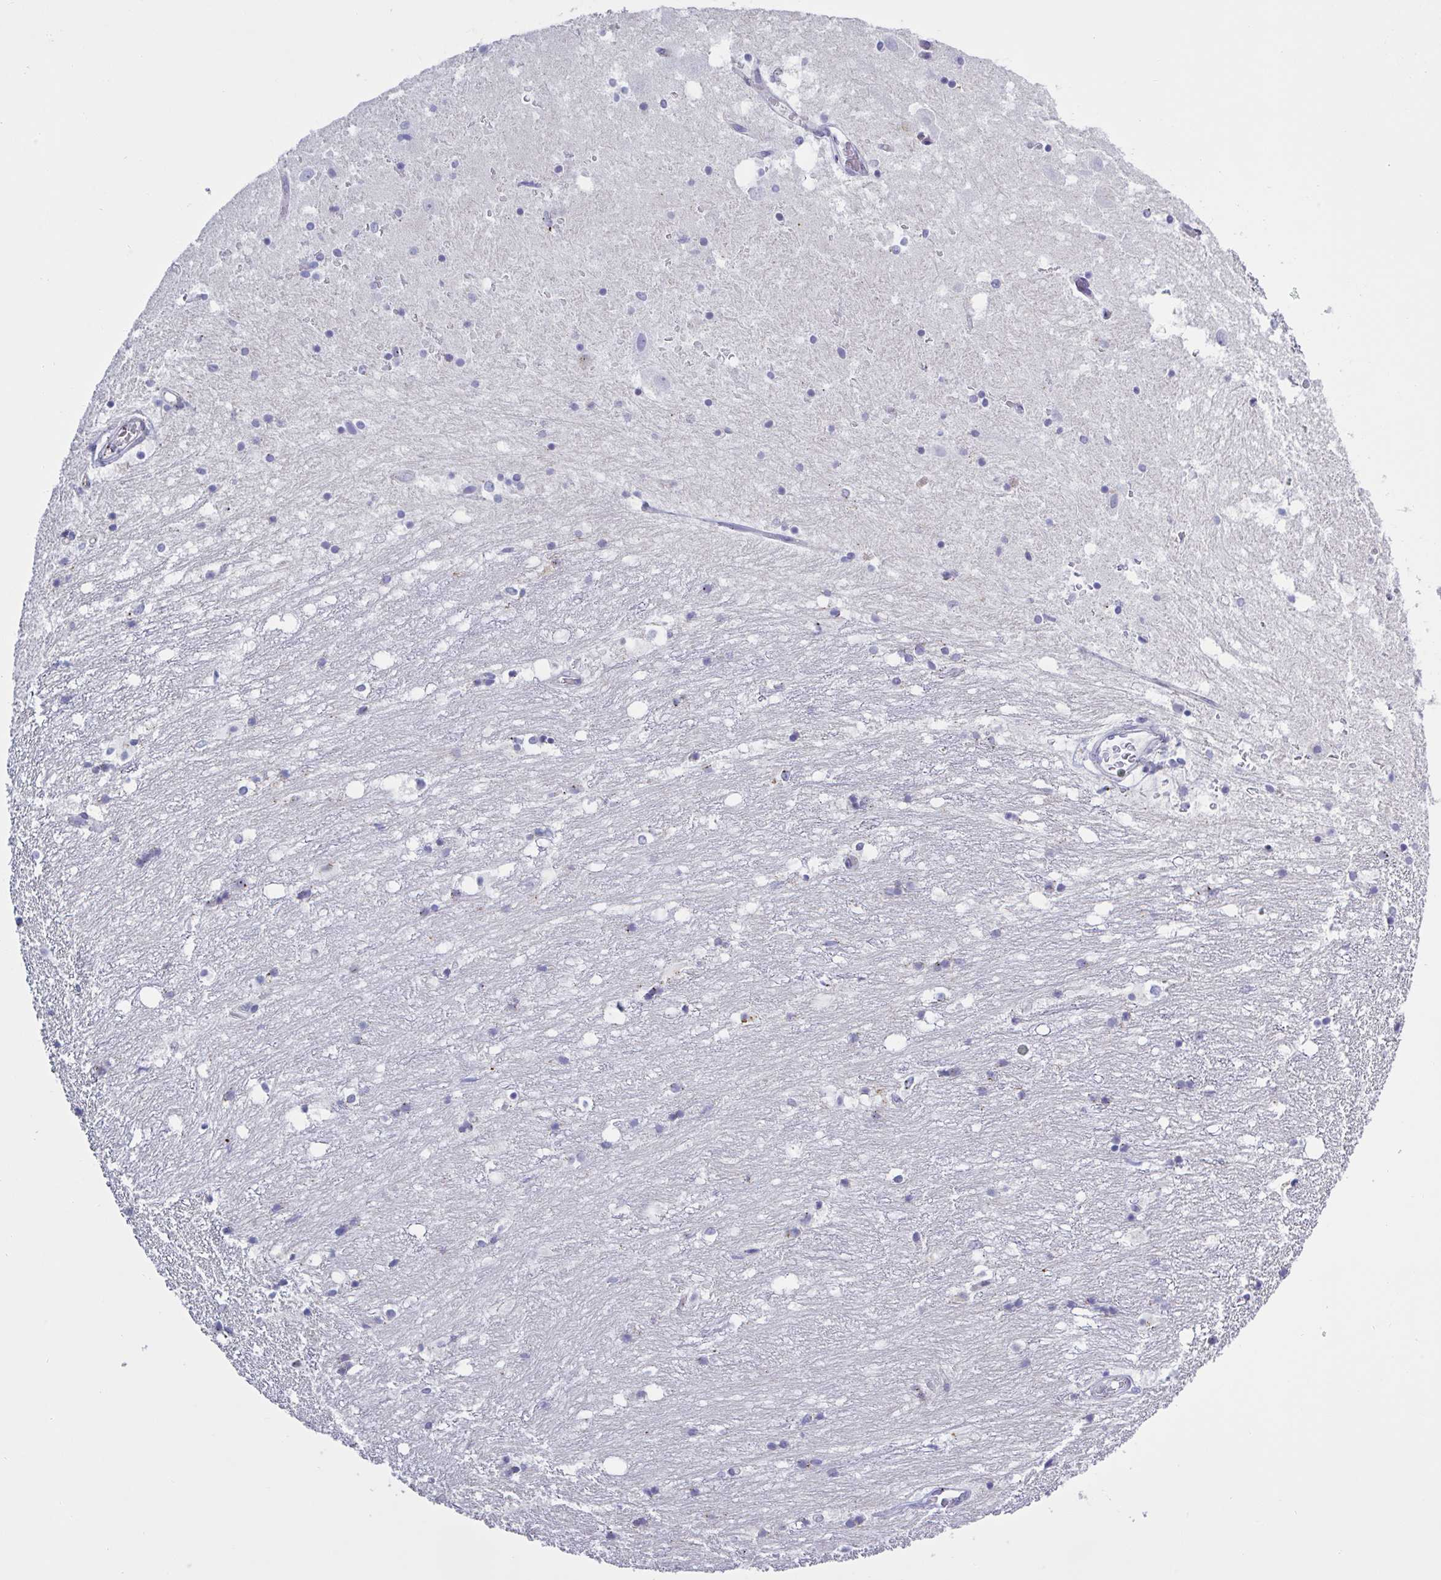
{"staining": {"intensity": "negative", "quantity": "none", "location": "none"}, "tissue": "hippocampus", "cell_type": "Glial cells", "image_type": "normal", "snomed": [{"axis": "morphology", "description": "Normal tissue, NOS"}, {"axis": "topography", "description": "Hippocampus"}], "caption": "Immunohistochemistry of unremarkable human hippocampus exhibits no expression in glial cells.", "gene": "CHMP5", "patient": {"sex": "female", "age": 52}}